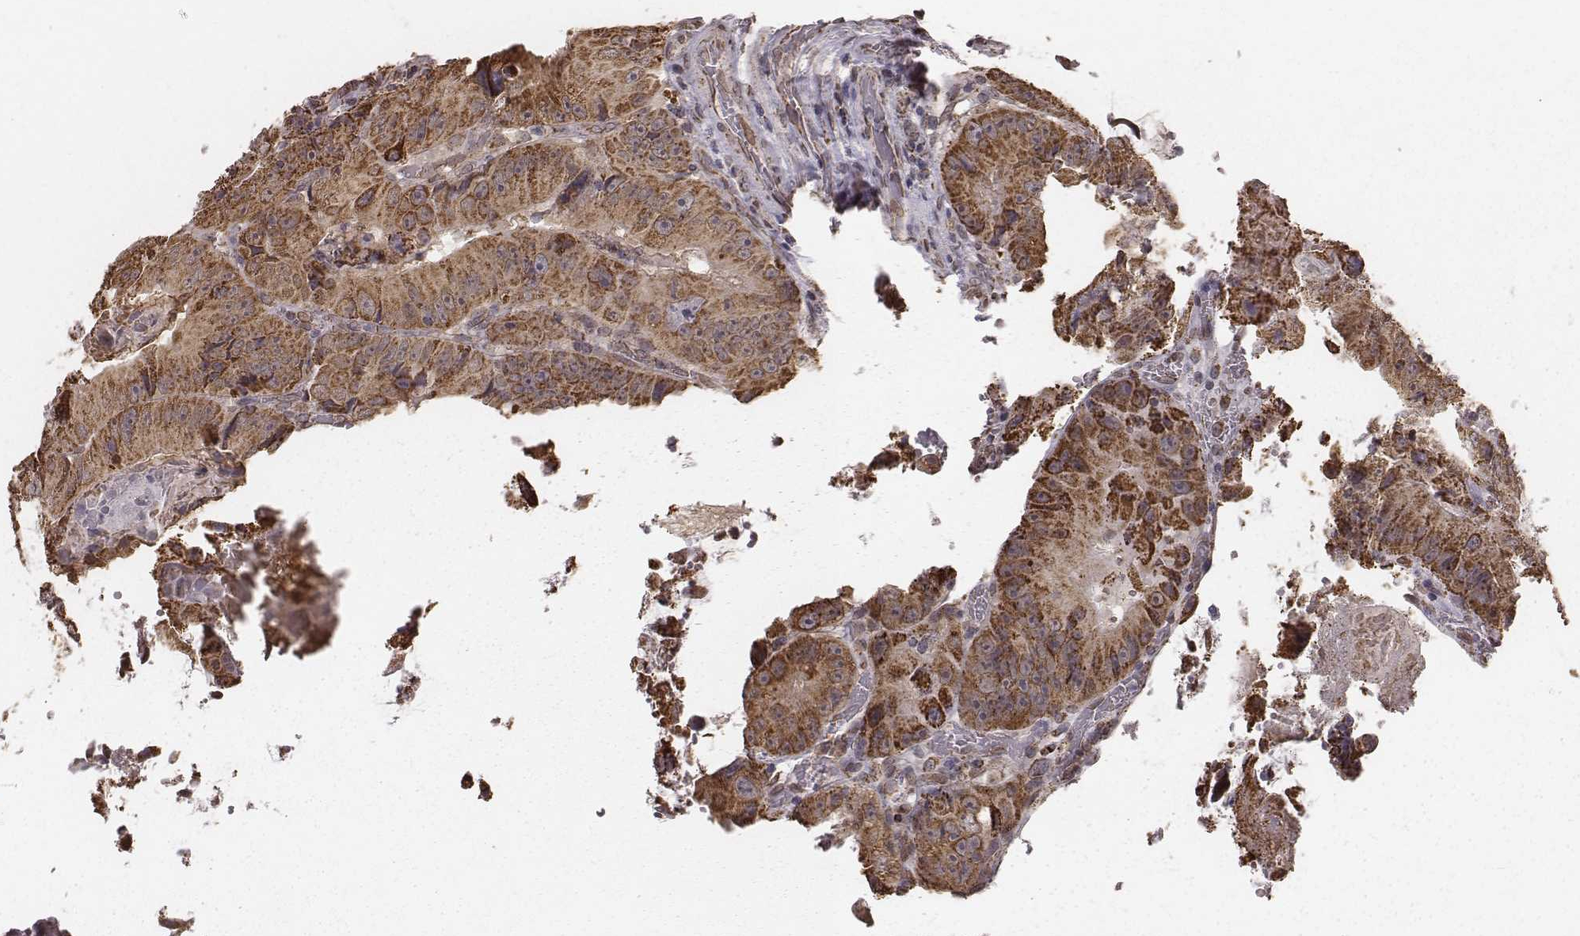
{"staining": {"intensity": "strong", "quantity": ">75%", "location": "cytoplasmic/membranous"}, "tissue": "colorectal cancer", "cell_type": "Tumor cells", "image_type": "cancer", "snomed": [{"axis": "morphology", "description": "Adenocarcinoma, NOS"}, {"axis": "topography", "description": "Colon"}], "caption": "The image displays staining of colorectal cancer, revealing strong cytoplasmic/membranous protein expression (brown color) within tumor cells.", "gene": "ACOT2", "patient": {"sex": "female", "age": 86}}